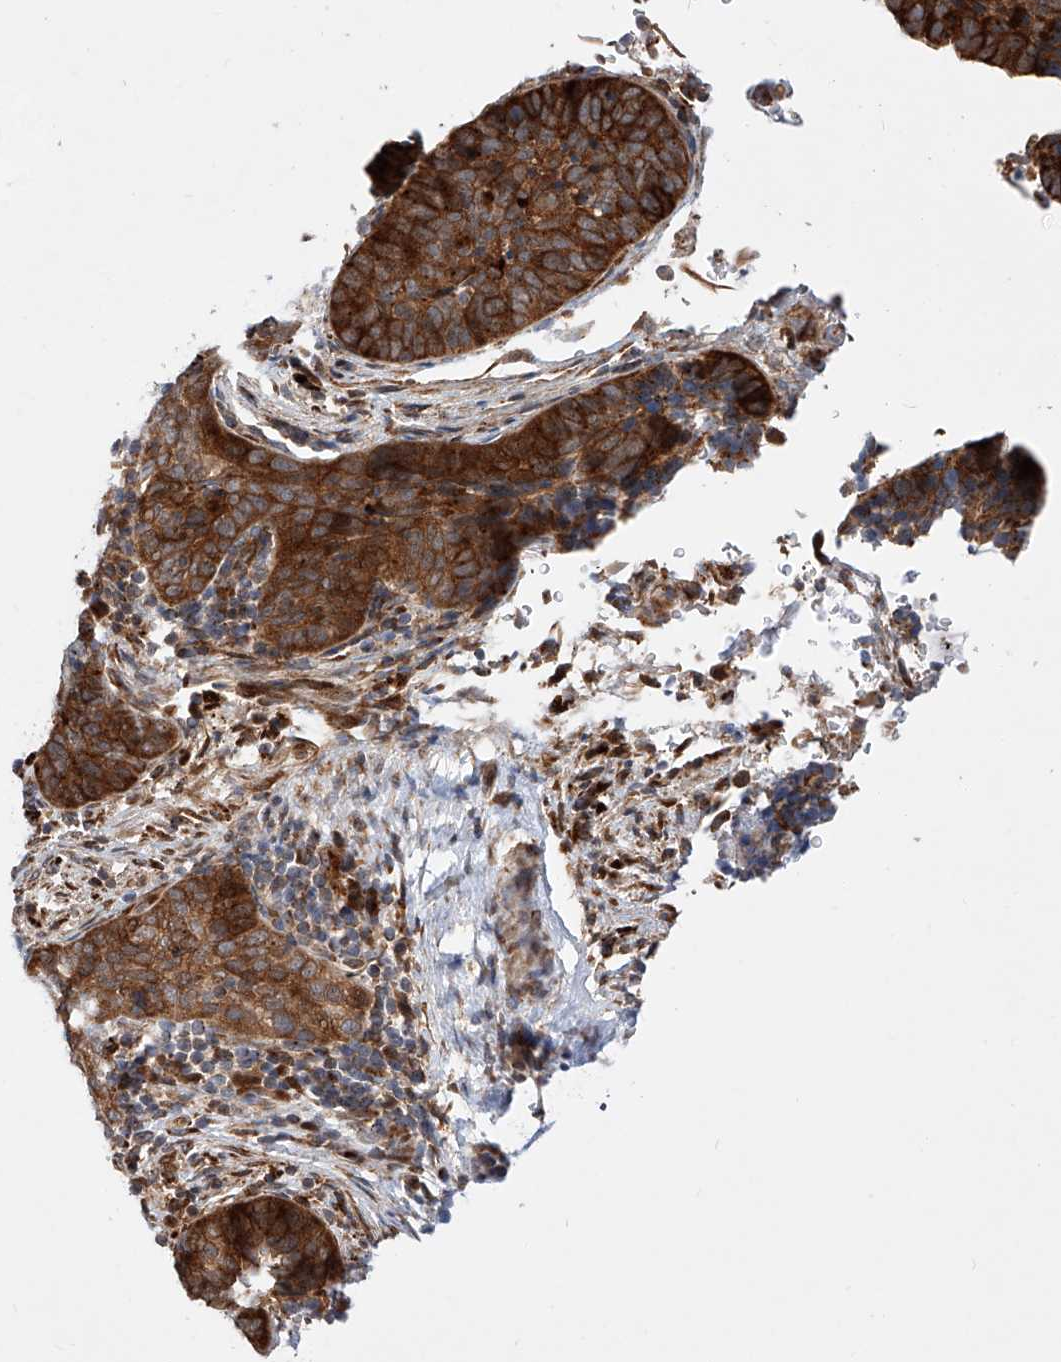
{"staining": {"intensity": "strong", "quantity": ">75%", "location": "cytoplasmic/membranous"}, "tissue": "cervical cancer", "cell_type": "Tumor cells", "image_type": "cancer", "snomed": [{"axis": "morphology", "description": "Squamous cell carcinoma, NOS"}, {"axis": "topography", "description": "Cervix"}], "caption": "Immunohistochemistry (DAB) staining of cervical cancer (squamous cell carcinoma) reveals strong cytoplasmic/membranous protein staining in about >75% of tumor cells.", "gene": "DIRAS3", "patient": {"sex": "female", "age": 60}}